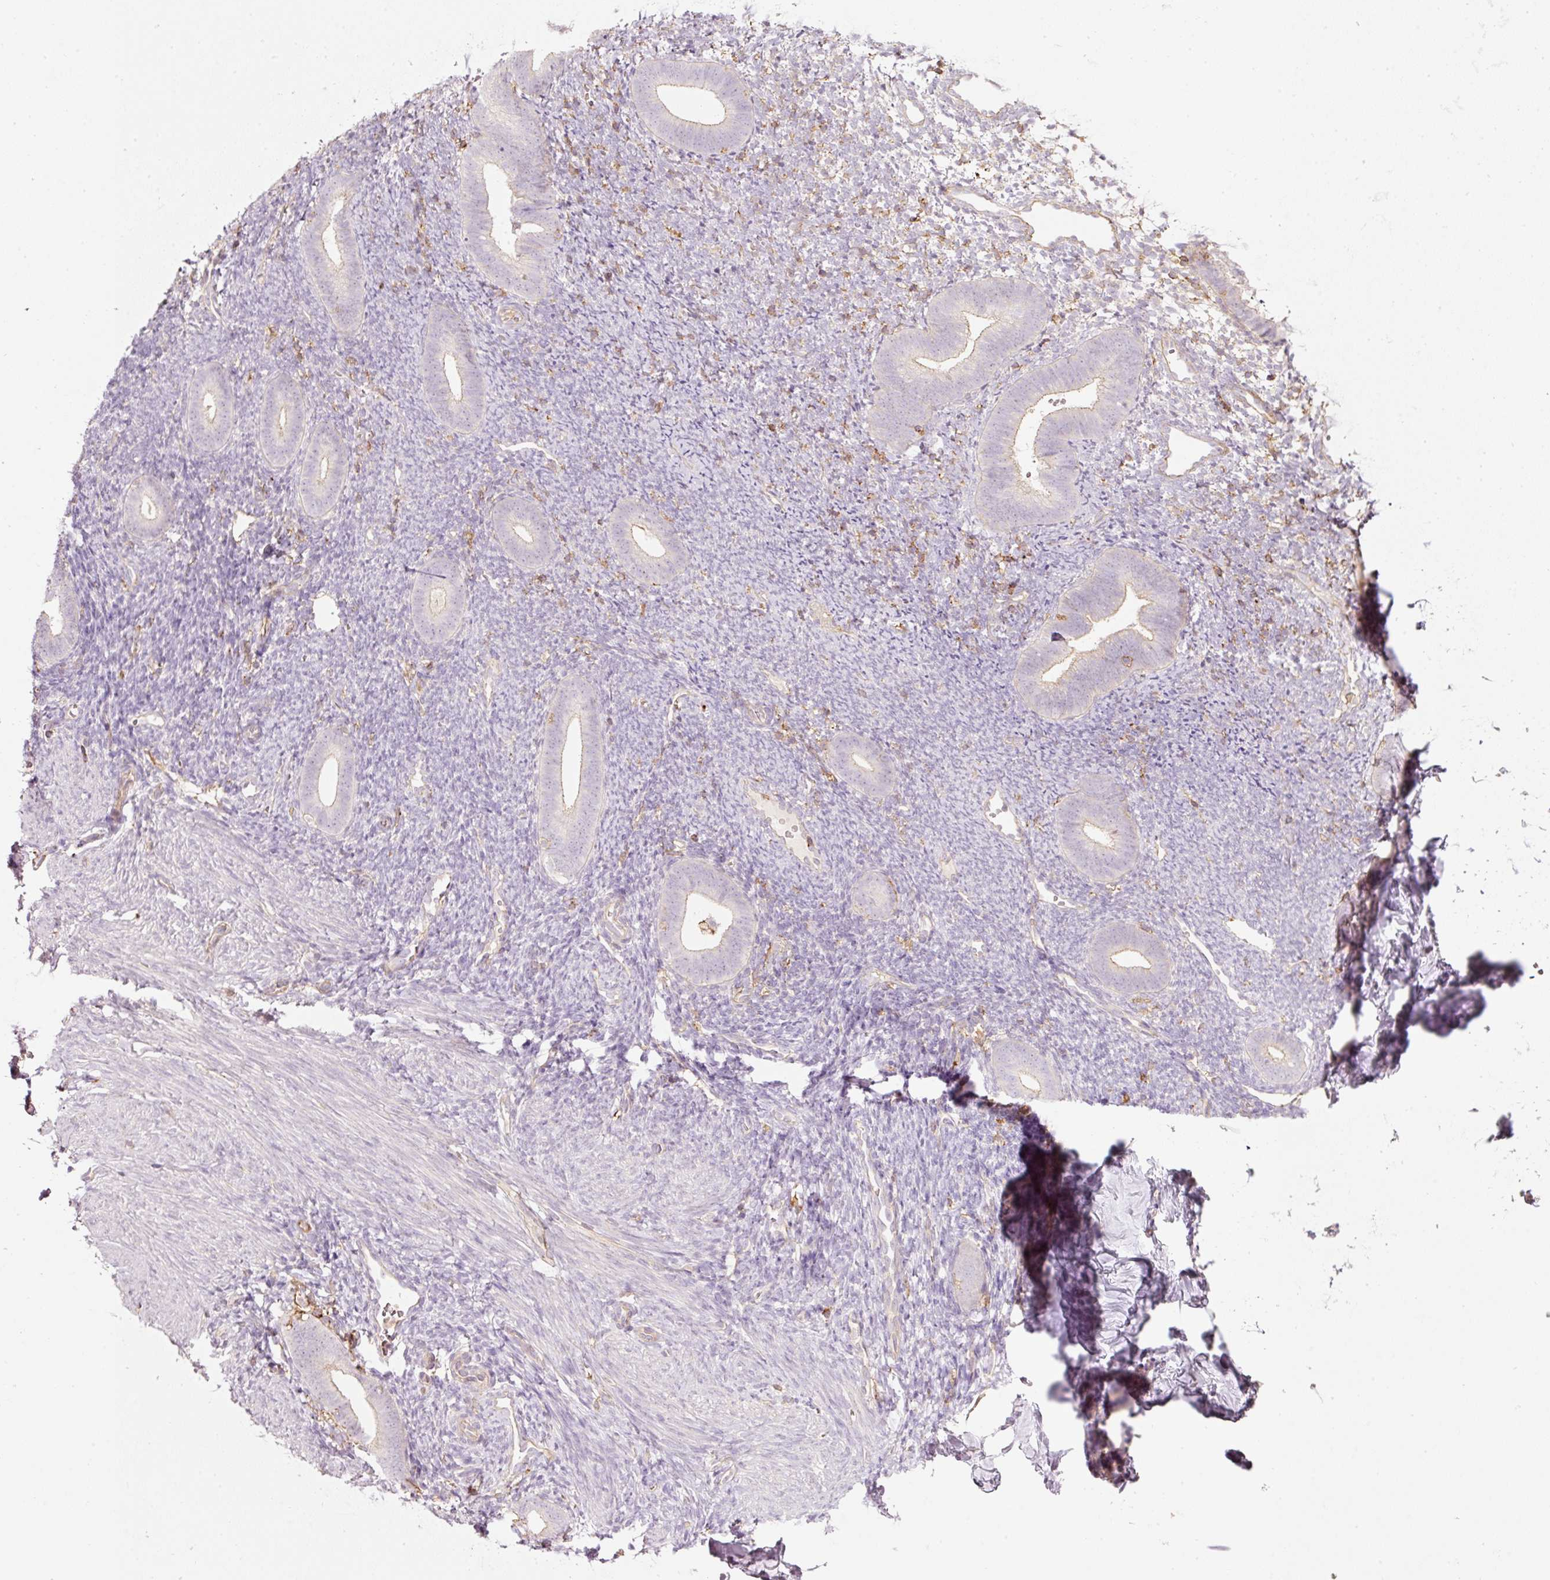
{"staining": {"intensity": "negative", "quantity": "none", "location": "none"}, "tissue": "endometrium", "cell_type": "Cells in endometrial stroma", "image_type": "normal", "snomed": [{"axis": "morphology", "description": "Normal tissue, NOS"}, {"axis": "topography", "description": "Endometrium"}], "caption": "IHC histopathology image of unremarkable endometrium stained for a protein (brown), which reveals no staining in cells in endometrial stroma. The staining was performed using DAB to visualize the protein expression in brown, while the nuclei were stained in blue with hematoxylin (Magnification: 20x).", "gene": "SIPA1", "patient": {"sex": "female", "age": 39}}